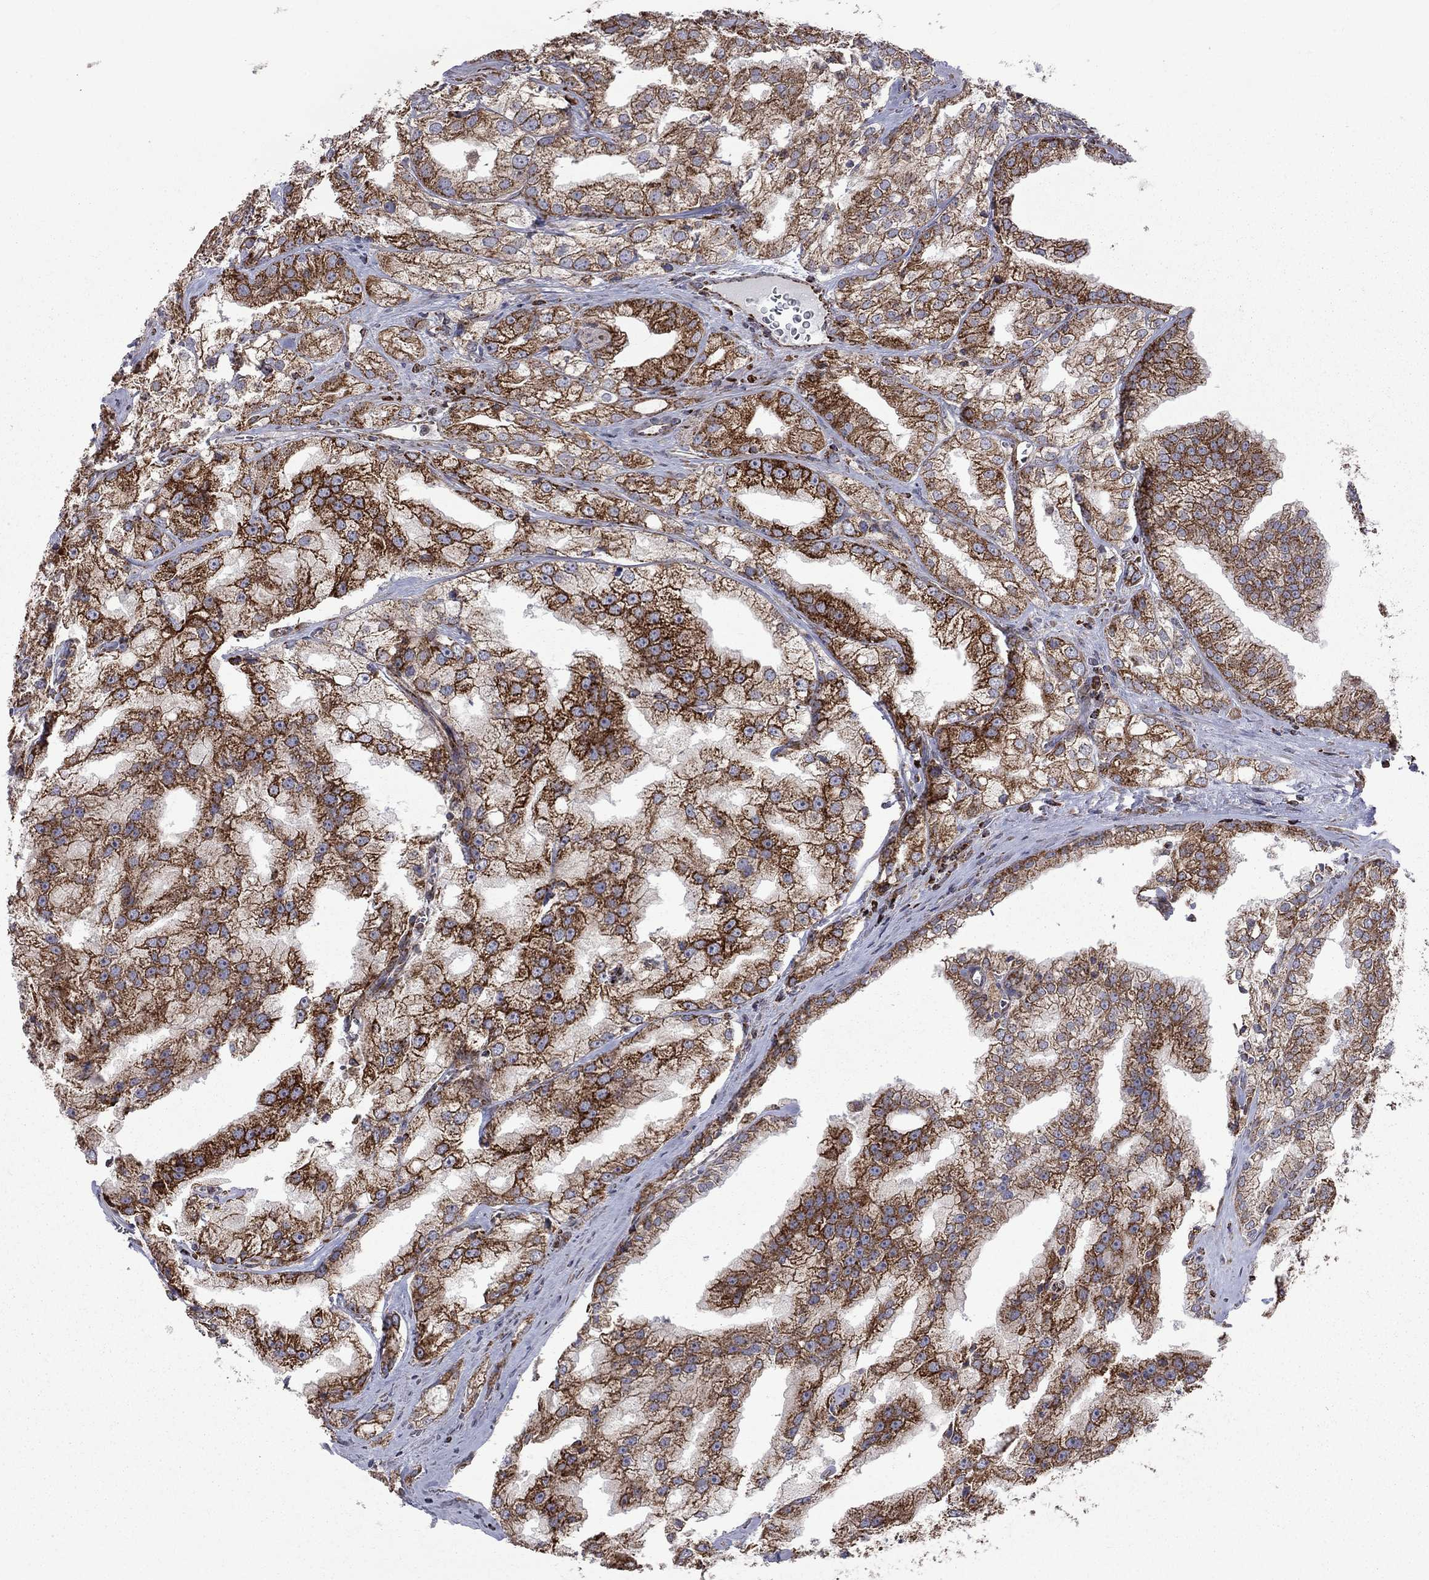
{"staining": {"intensity": "strong", "quantity": "25%-75%", "location": "cytoplasmic/membranous"}, "tissue": "prostate cancer", "cell_type": "Tumor cells", "image_type": "cancer", "snomed": [{"axis": "morphology", "description": "Adenocarcinoma, NOS"}, {"axis": "topography", "description": "Prostate"}], "caption": "Strong cytoplasmic/membranous positivity for a protein is appreciated in approximately 25%-75% of tumor cells of adenocarcinoma (prostate) using immunohistochemistry.", "gene": "CLPTM1", "patient": {"sex": "male", "age": 70}}